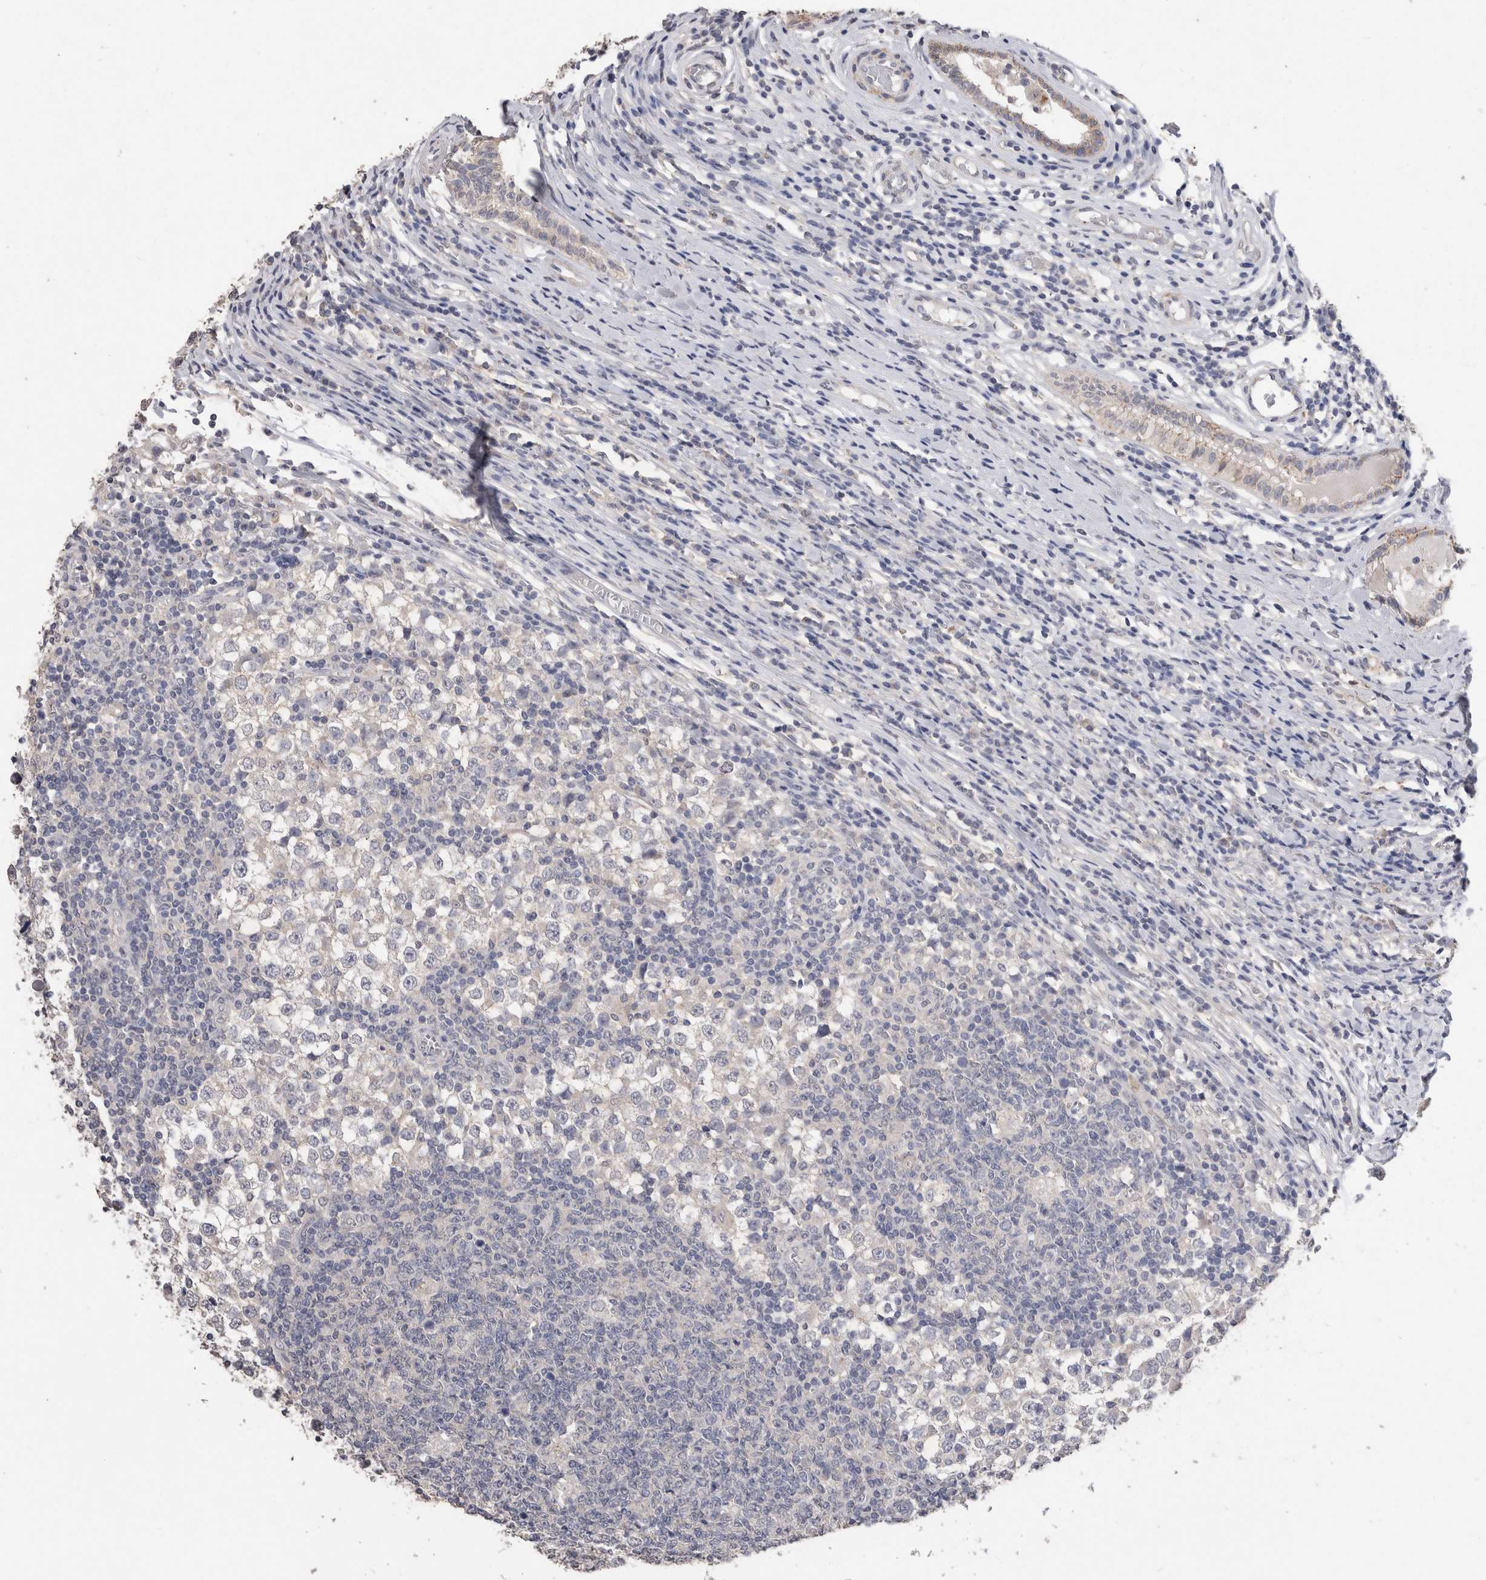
{"staining": {"intensity": "negative", "quantity": "none", "location": "none"}, "tissue": "testis cancer", "cell_type": "Tumor cells", "image_type": "cancer", "snomed": [{"axis": "morphology", "description": "Seminoma, NOS"}, {"axis": "topography", "description": "Testis"}], "caption": "Image shows no protein staining in tumor cells of testis cancer tissue.", "gene": "CDH6", "patient": {"sex": "male", "age": 65}}